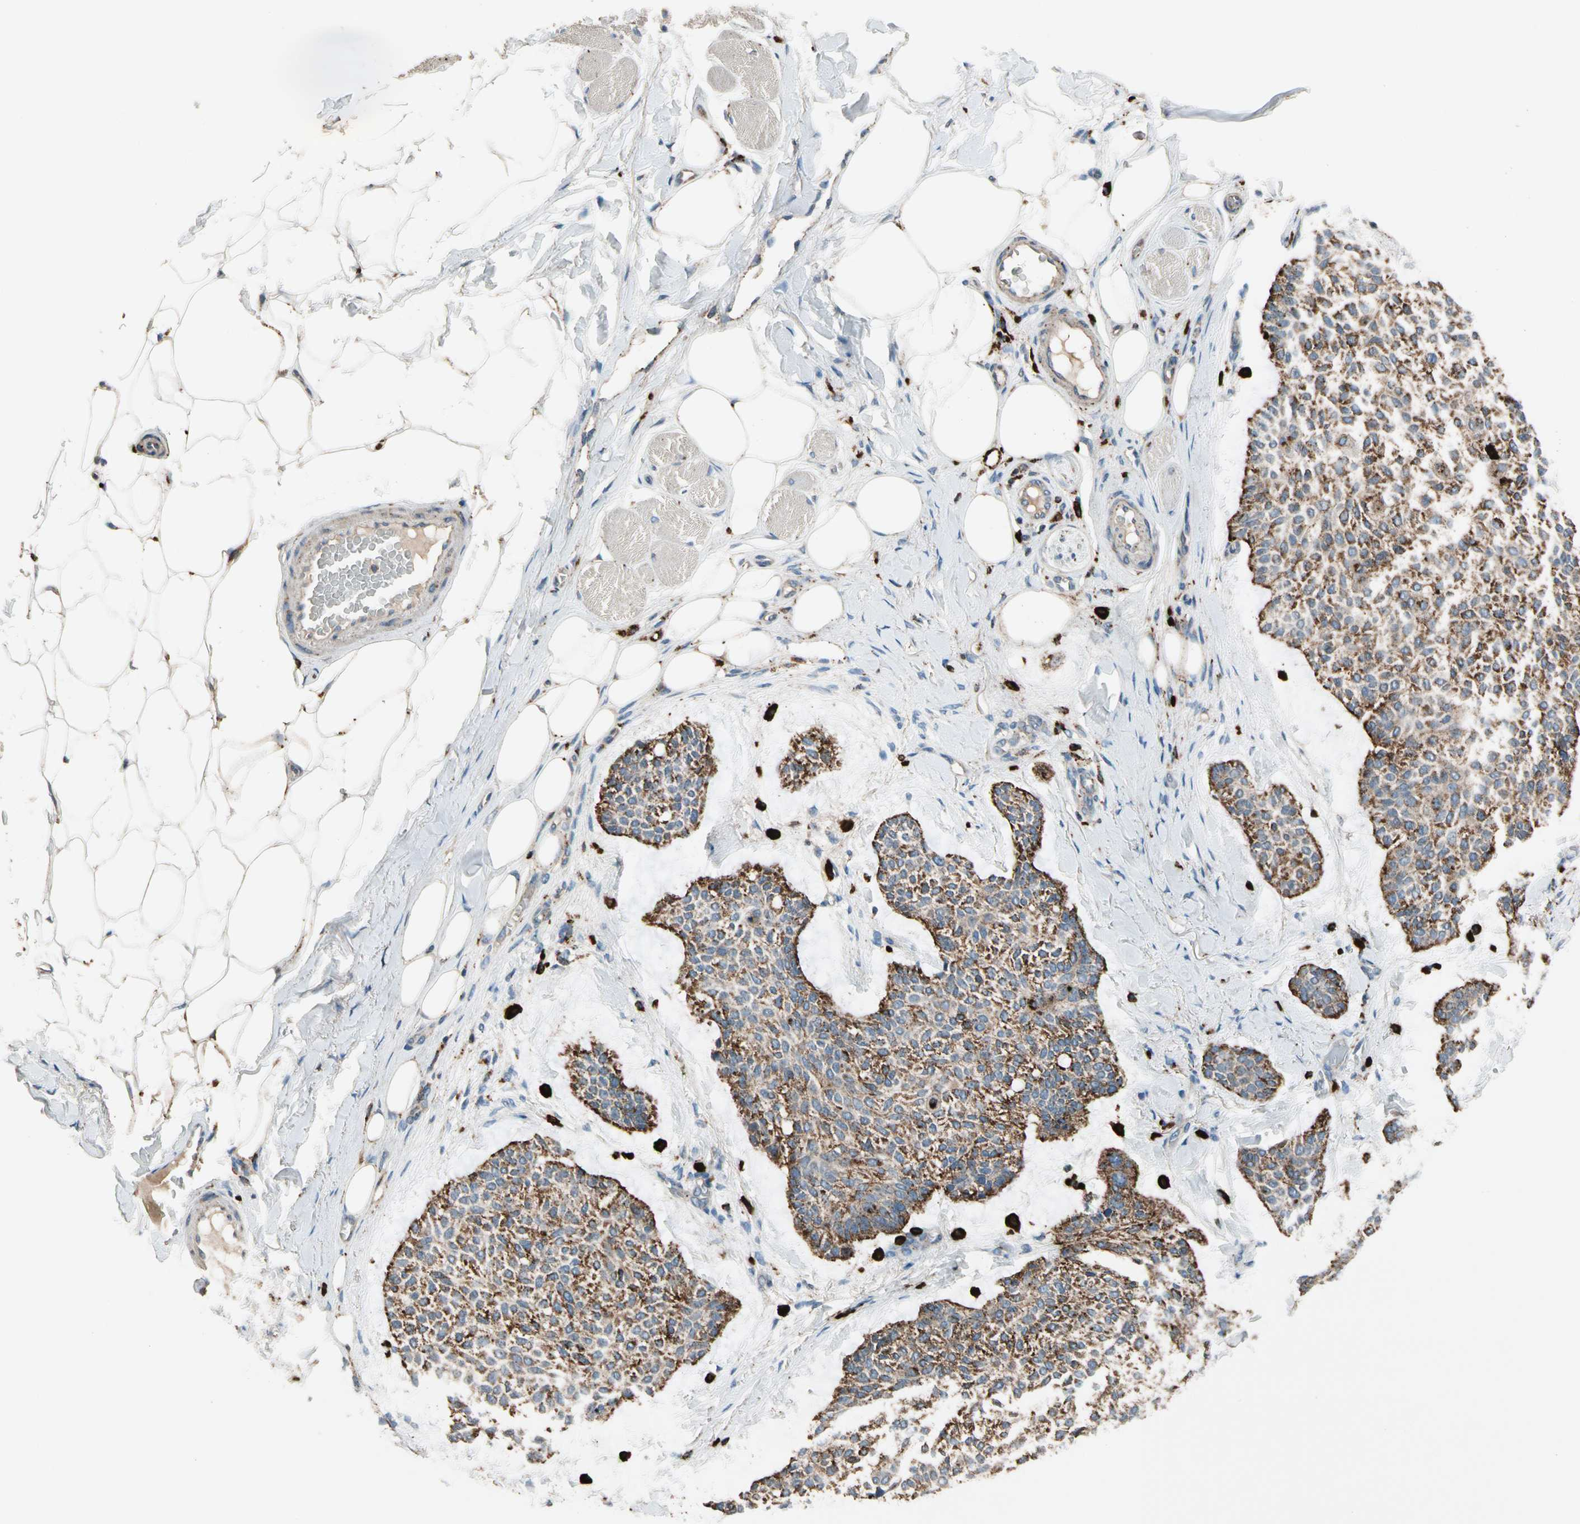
{"staining": {"intensity": "moderate", "quantity": ">75%", "location": "cytoplasmic/membranous"}, "tissue": "skin cancer", "cell_type": "Tumor cells", "image_type": "cancer", "snomed": [{"axis": "morphology", "description": "Normal tissue, NOS"}, {"axis": "morphology", "description": "Basal cell carcinoma"}, {"axis": "topography", "description": "Skin"}], "caption": "Immunohistochemical staining of human basal cell carcinoma (skin) displays medium levels of moderate cytoplasmic/membranous staining in about >75% of tumor cells.", "gene": "GM2A", "patient": {"sex": "female", "age": 70}}